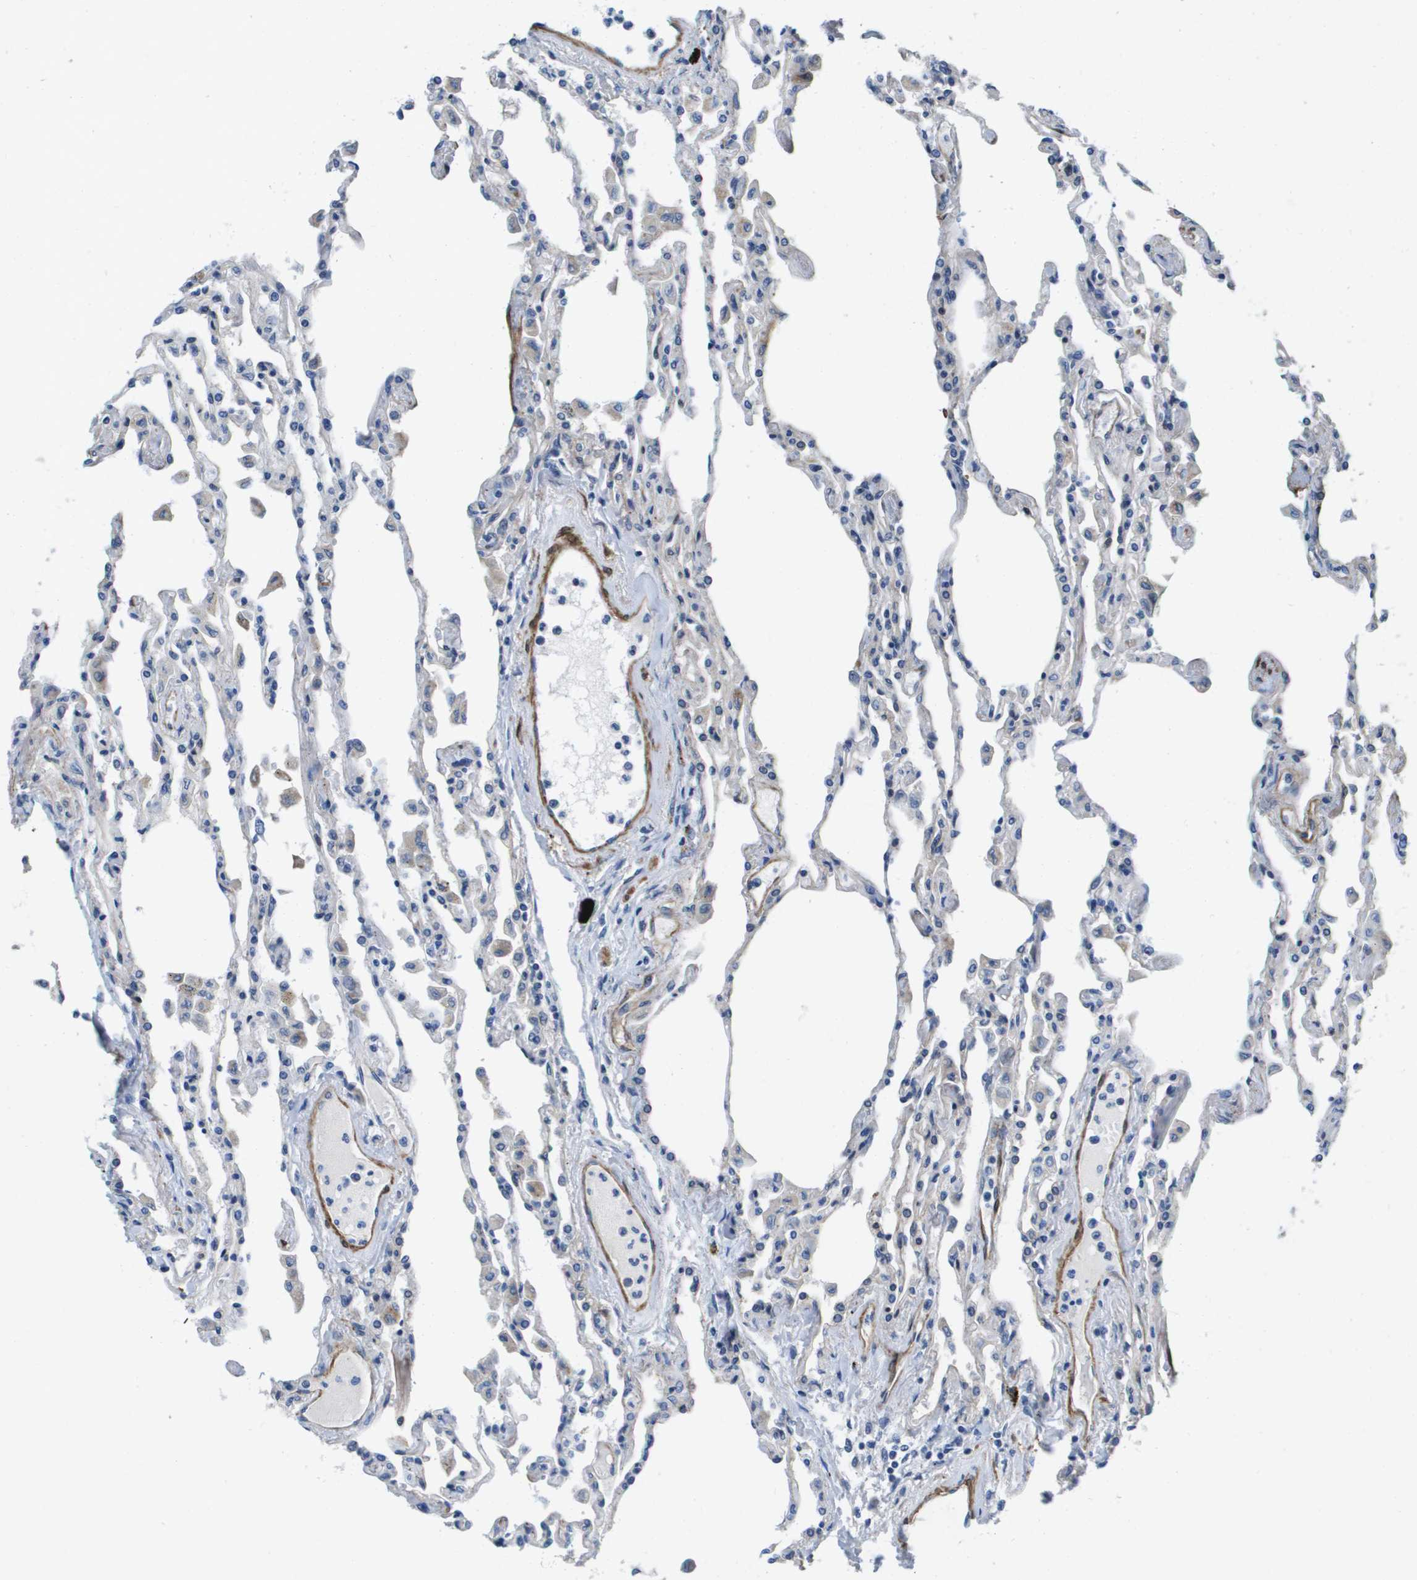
{"staining": {"intensity": "negative", "quantity": "none", "location": "none"}, "tissue": "lung", "cell_type": "Alveolar cells", "image_type": "normal", "snomed": [{"axis": "morphology", "description": "Normal tissue, NOS"}, {"axis": "topography", "description": "Bronchus"}, {"axis": "topography", "description": "Lung"}], "caption": "Immunohistochemistry histopathology image of benign lung: lung stained with DAB (3,3'-diaminobenzidine) exhibits no significant protein expression in alveolar cells. (Brightfield microscopy of DAB (3,3'-diaminobenzidine) IHC at high magnification).", "gene": "LPP", "patient": {"sex": "female", "age": 49}}